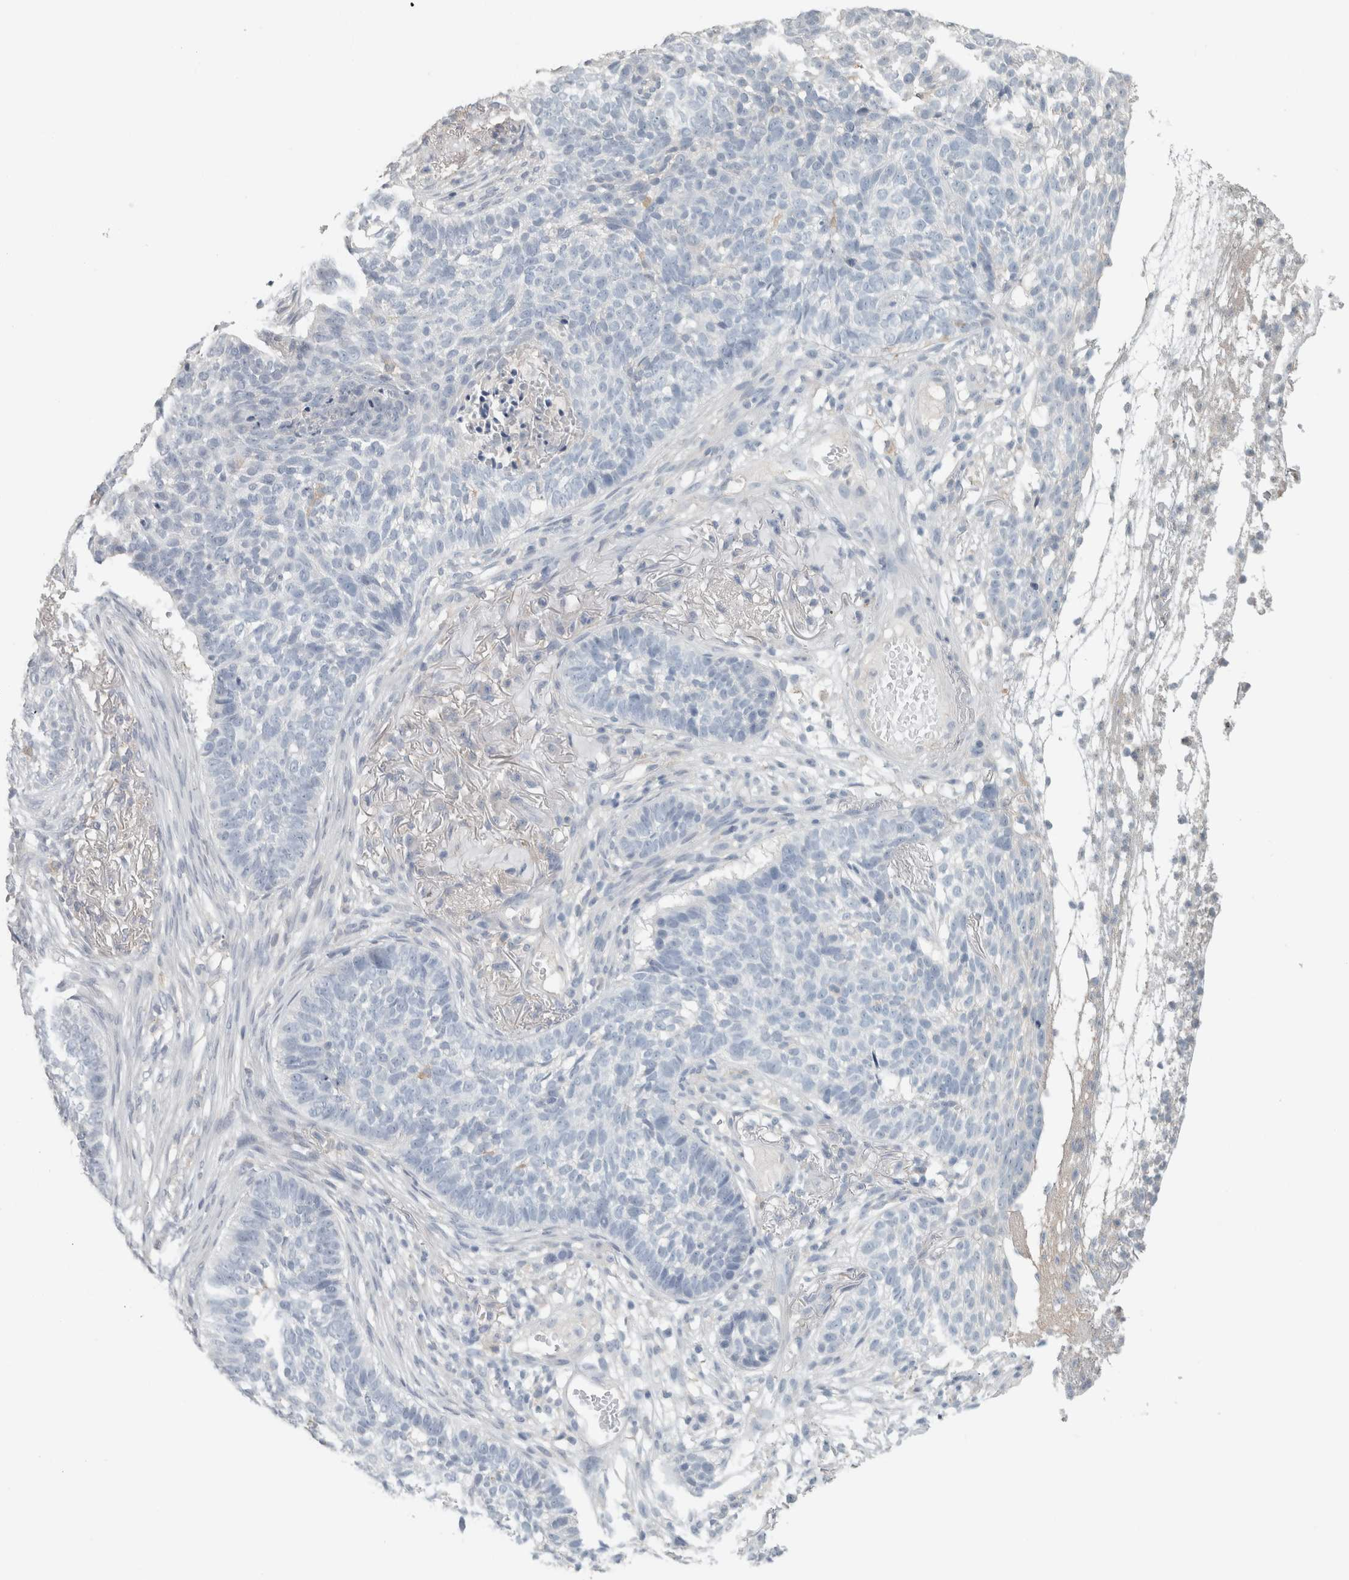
{"staining": {"intensity": "negative", "quantity": "none", "location": "none"}, "tissue": "skin cancer", "cell_type": "Tumor cells", "image_type": "cancer", "snomed": [{"axis": "morphology", "description": "Basal cell carcinoma"}, {"axis": "topography", "description": "Skin"}], "caption": "IHC image of human skin basal cell carcinoma stained for a protein (brown), which displays no expression in tumor cells.", "gene": "SCIN", "patient": {"sex": "male", "age": 85}}